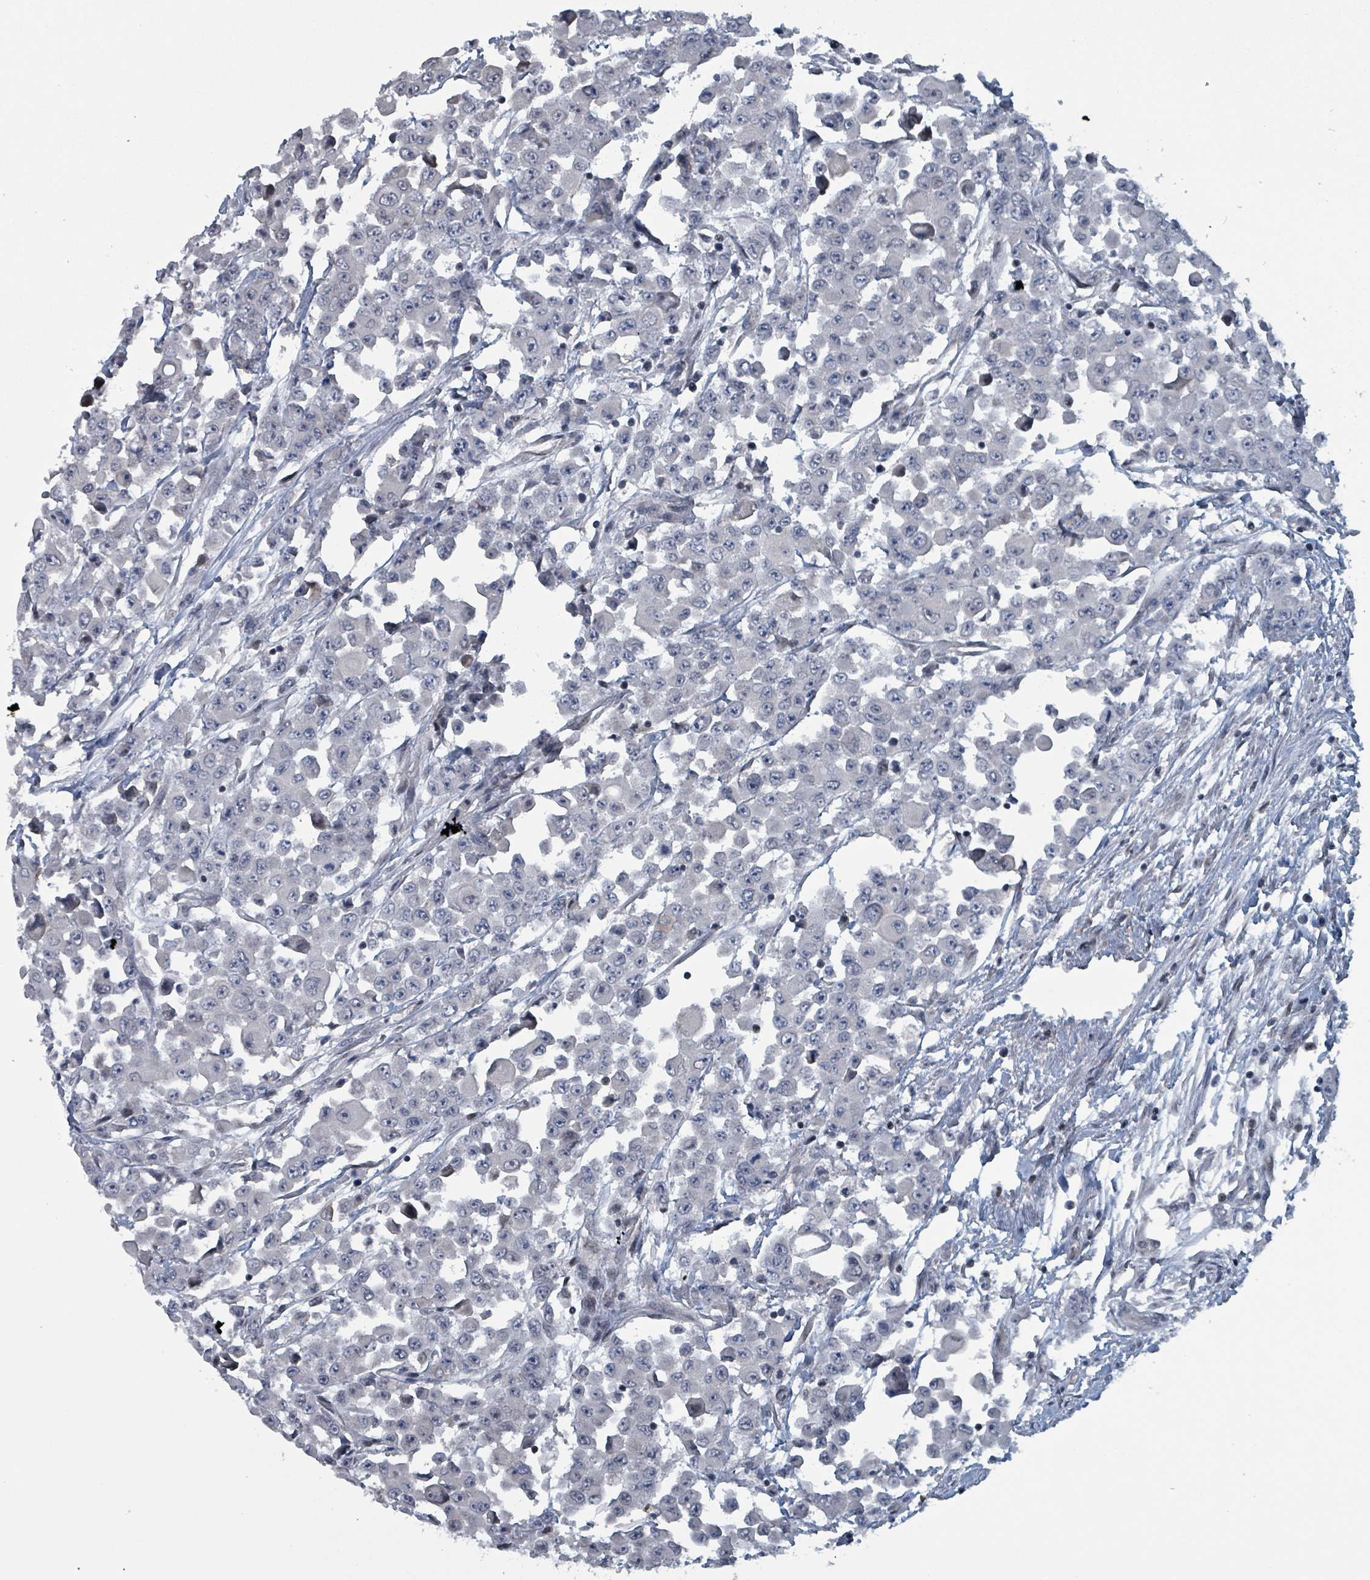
{"staining": {"intensity": "negative", "quantity": "none", "location": "none"}, "tissue": "colorectal cancer", "cell_type": "Tumor cells", "image_type": "cancer", "snomed": [{"axis": "morphology", "description": "Adenocarcinoma, NOS"}, {"axis": "topography", "description": "Colon"}], "caption": "There is no significant expression in tumor cells of adenocarcinoma (colorectal).", "gene": "BIVM", "patient": {"sex": "male", "age": 51}}